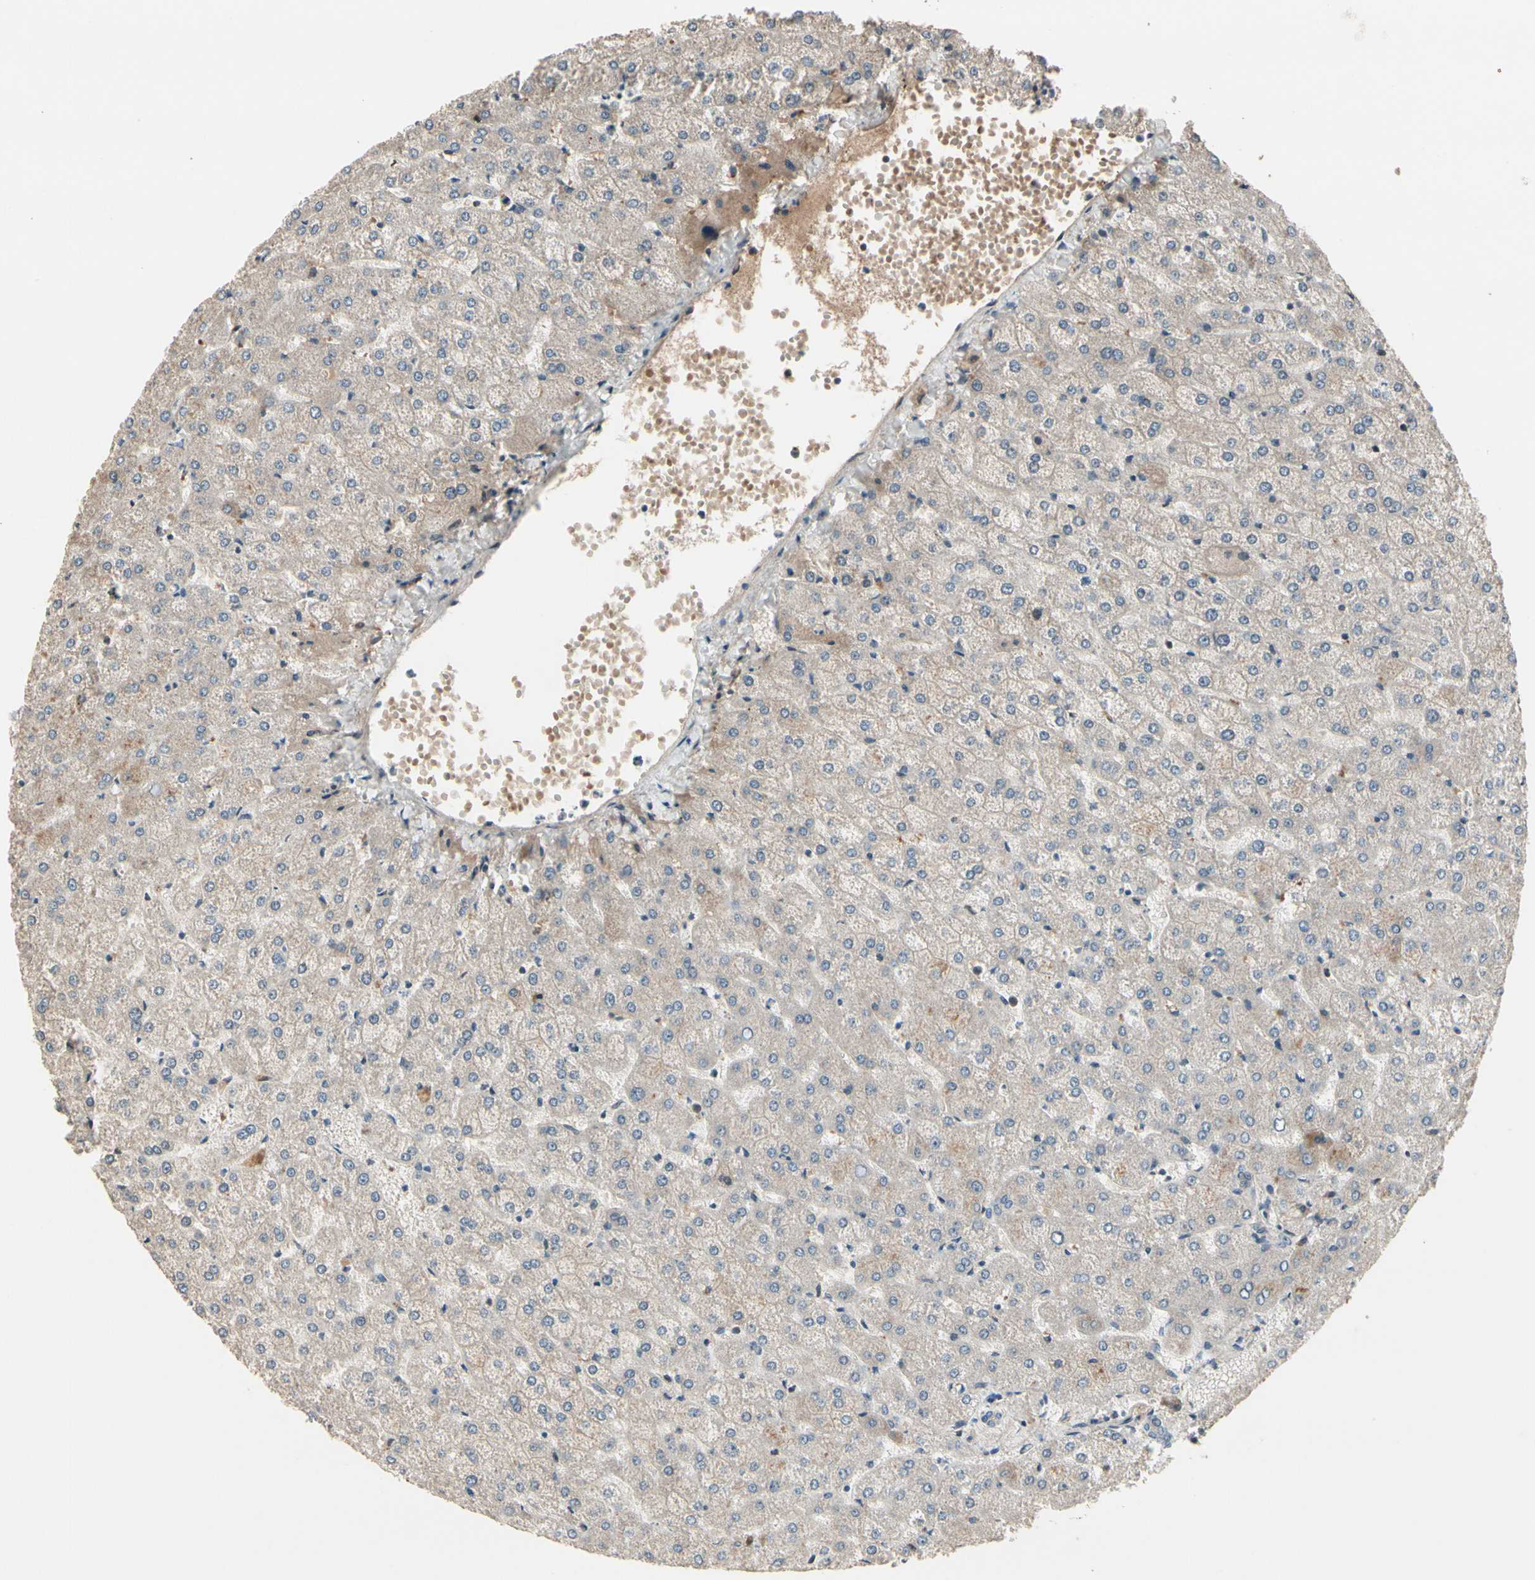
{"staining": {"intensity": "negative", "quantity": "none", "location": "none"}, "tissue": "liver", "cell_type": "Cholangiocytes", "image_type": "normal", "snomed": [{"axis": "morphology", "description": "Normal tissue, NOS"}, {"axis": "topography", "description": "Liver"}], "caption": "Immunohistochemical staining of normal liver displays no significant expression in cholangiocytes. Brightfield microscopy of immunohistochemistry stained with DAB (brown) and hematoxylin (blue), captured at high magnification.", "gene": "SNX29", "patient": {"sex": "female", "age": 32}}